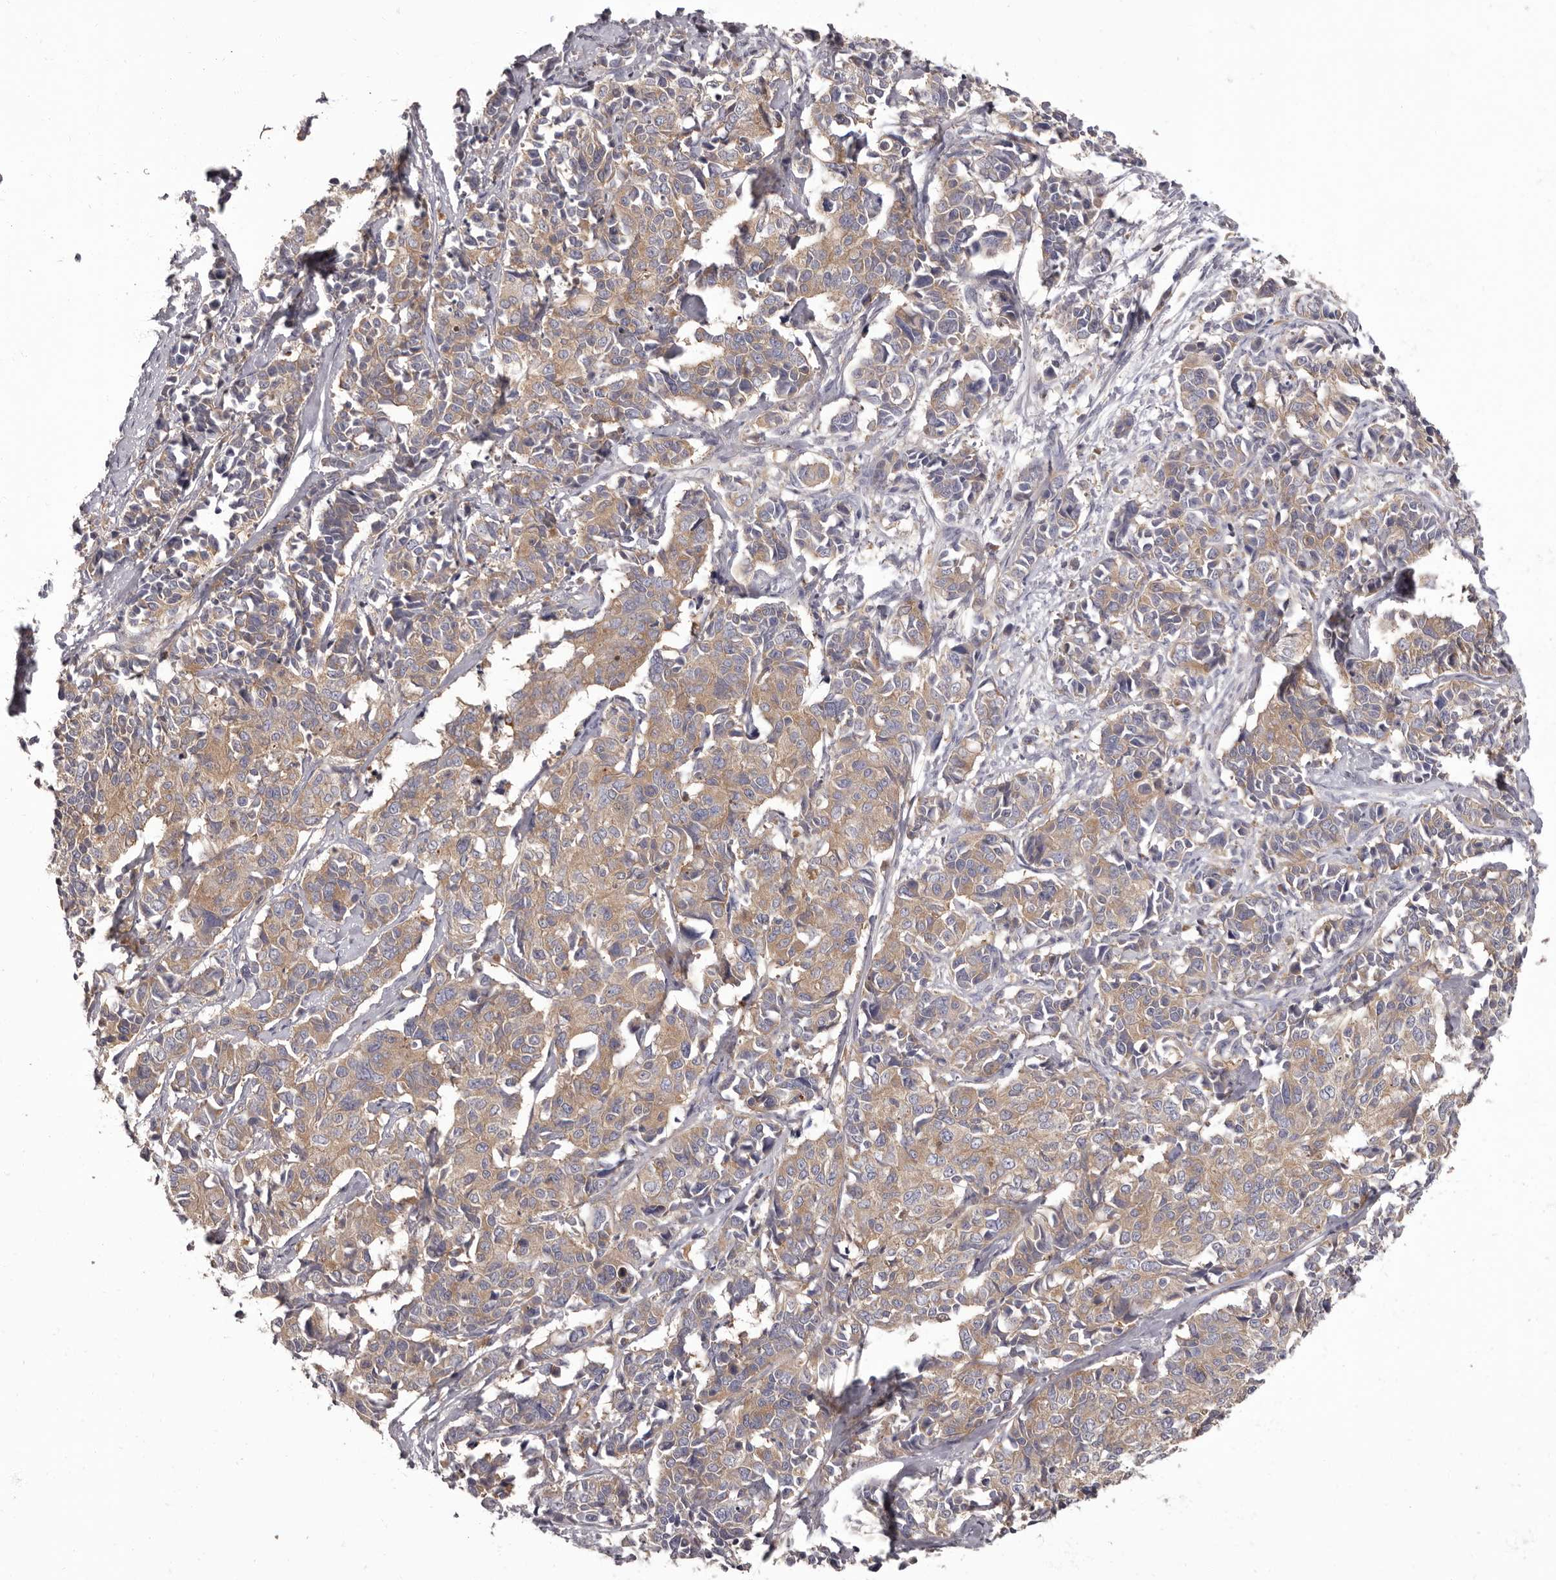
{"staining": {"intensity": "weak", "quantity": "25%-75%", "location": "cytoplasmic/membranous"}, "tissue": "cervical cancer", "cell_type": "Tumor cells", "image_type": "cancer", "snomed": [{"axis": "morphology", "description": "Normal tissue, NOS"}, {"axis": "morphology", "description": "Squamous cell carcinoma, NOS"}, {"axis": "topography", "description": "Cervix"}], "caption": "IHC (DAB) staining of cervical squamous cell carcinoma displays weak cytoplasmic/membranous protein positivity in about 25%-75% of tumor cells.", "gene": "APEH", "patient": {"sex": "female", "age": 35}}